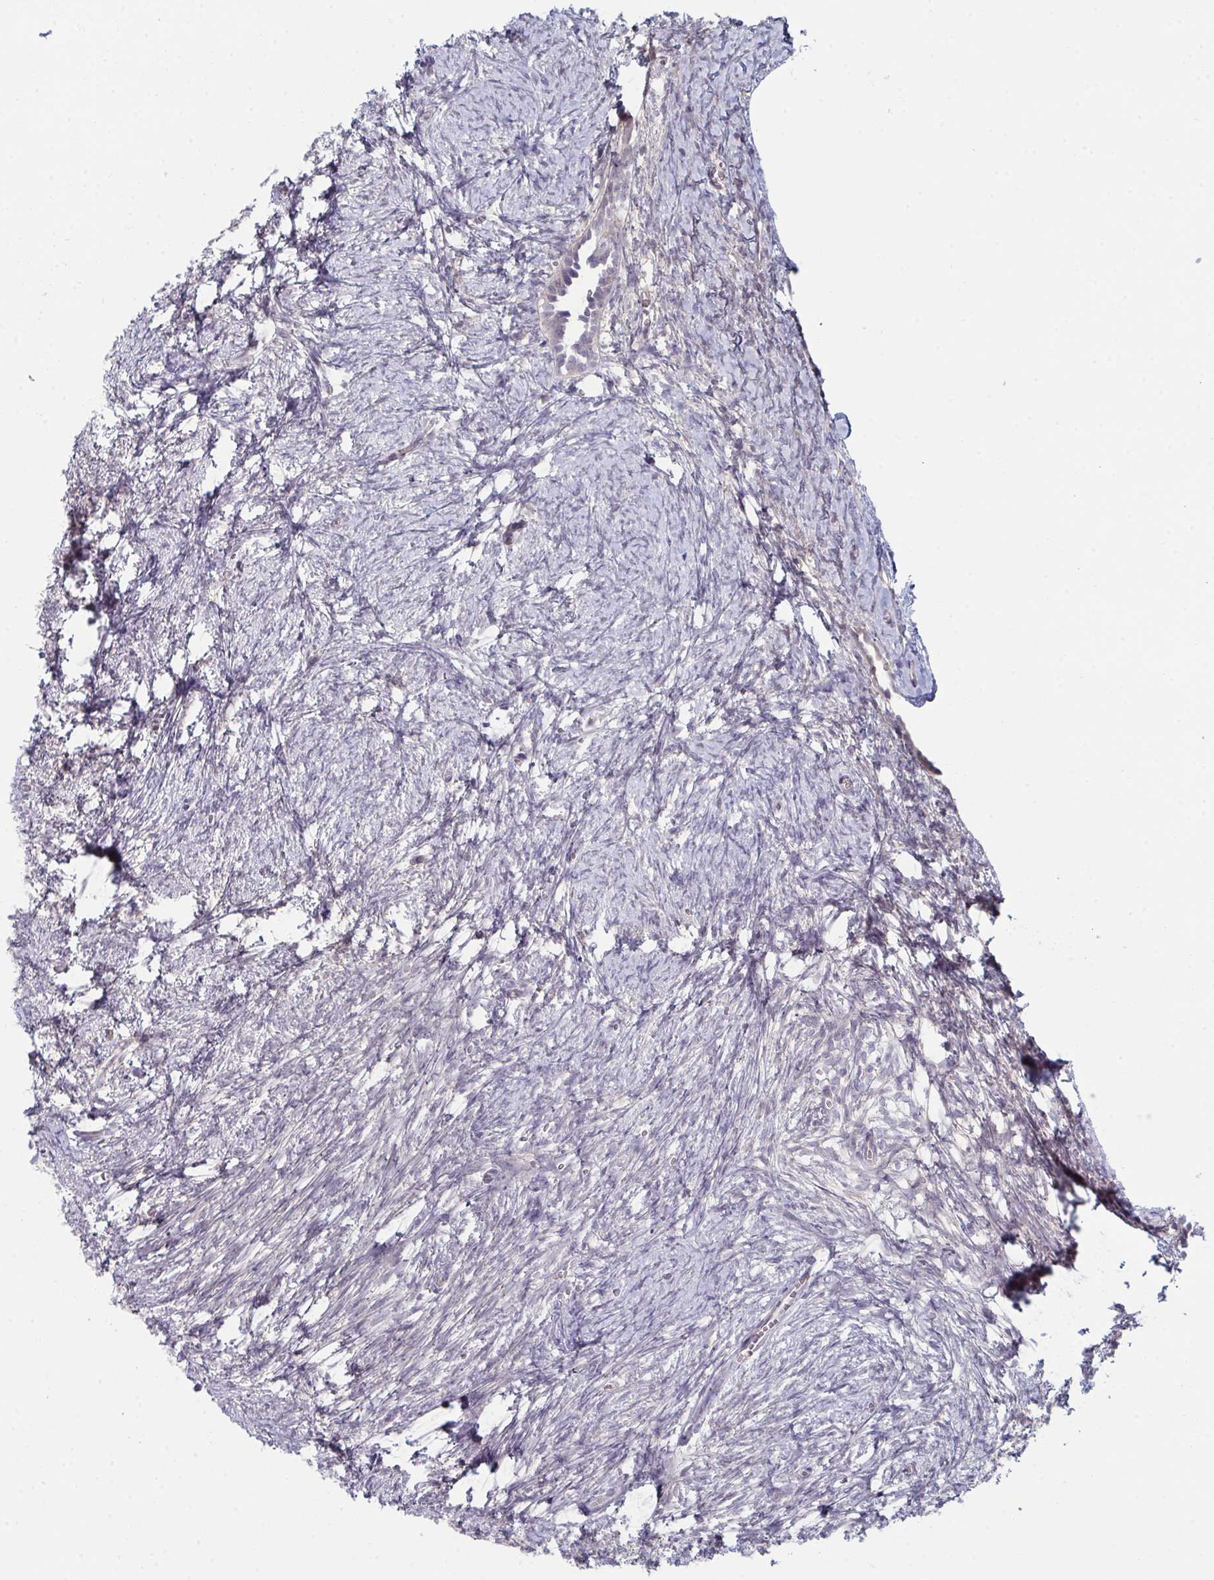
{"staining": {"intensity": "negative", "quantity": "none", "location": "none"}, "tissue": "ovary", "cell_type": "Ovarian stroma cells", "image_type": "normal", "snomed": [{"axis": "morphology", "description": "Normal tissue, NOS"}, {"axis": "topography", "description": "Ovary"}], "caption": "This is an immunohistochemistry histopathology image of normal ovary. There is no staining in ovarian stroma cells.", "gene": "ZNF214", "patient": {"sex": "female", "age": 41}}